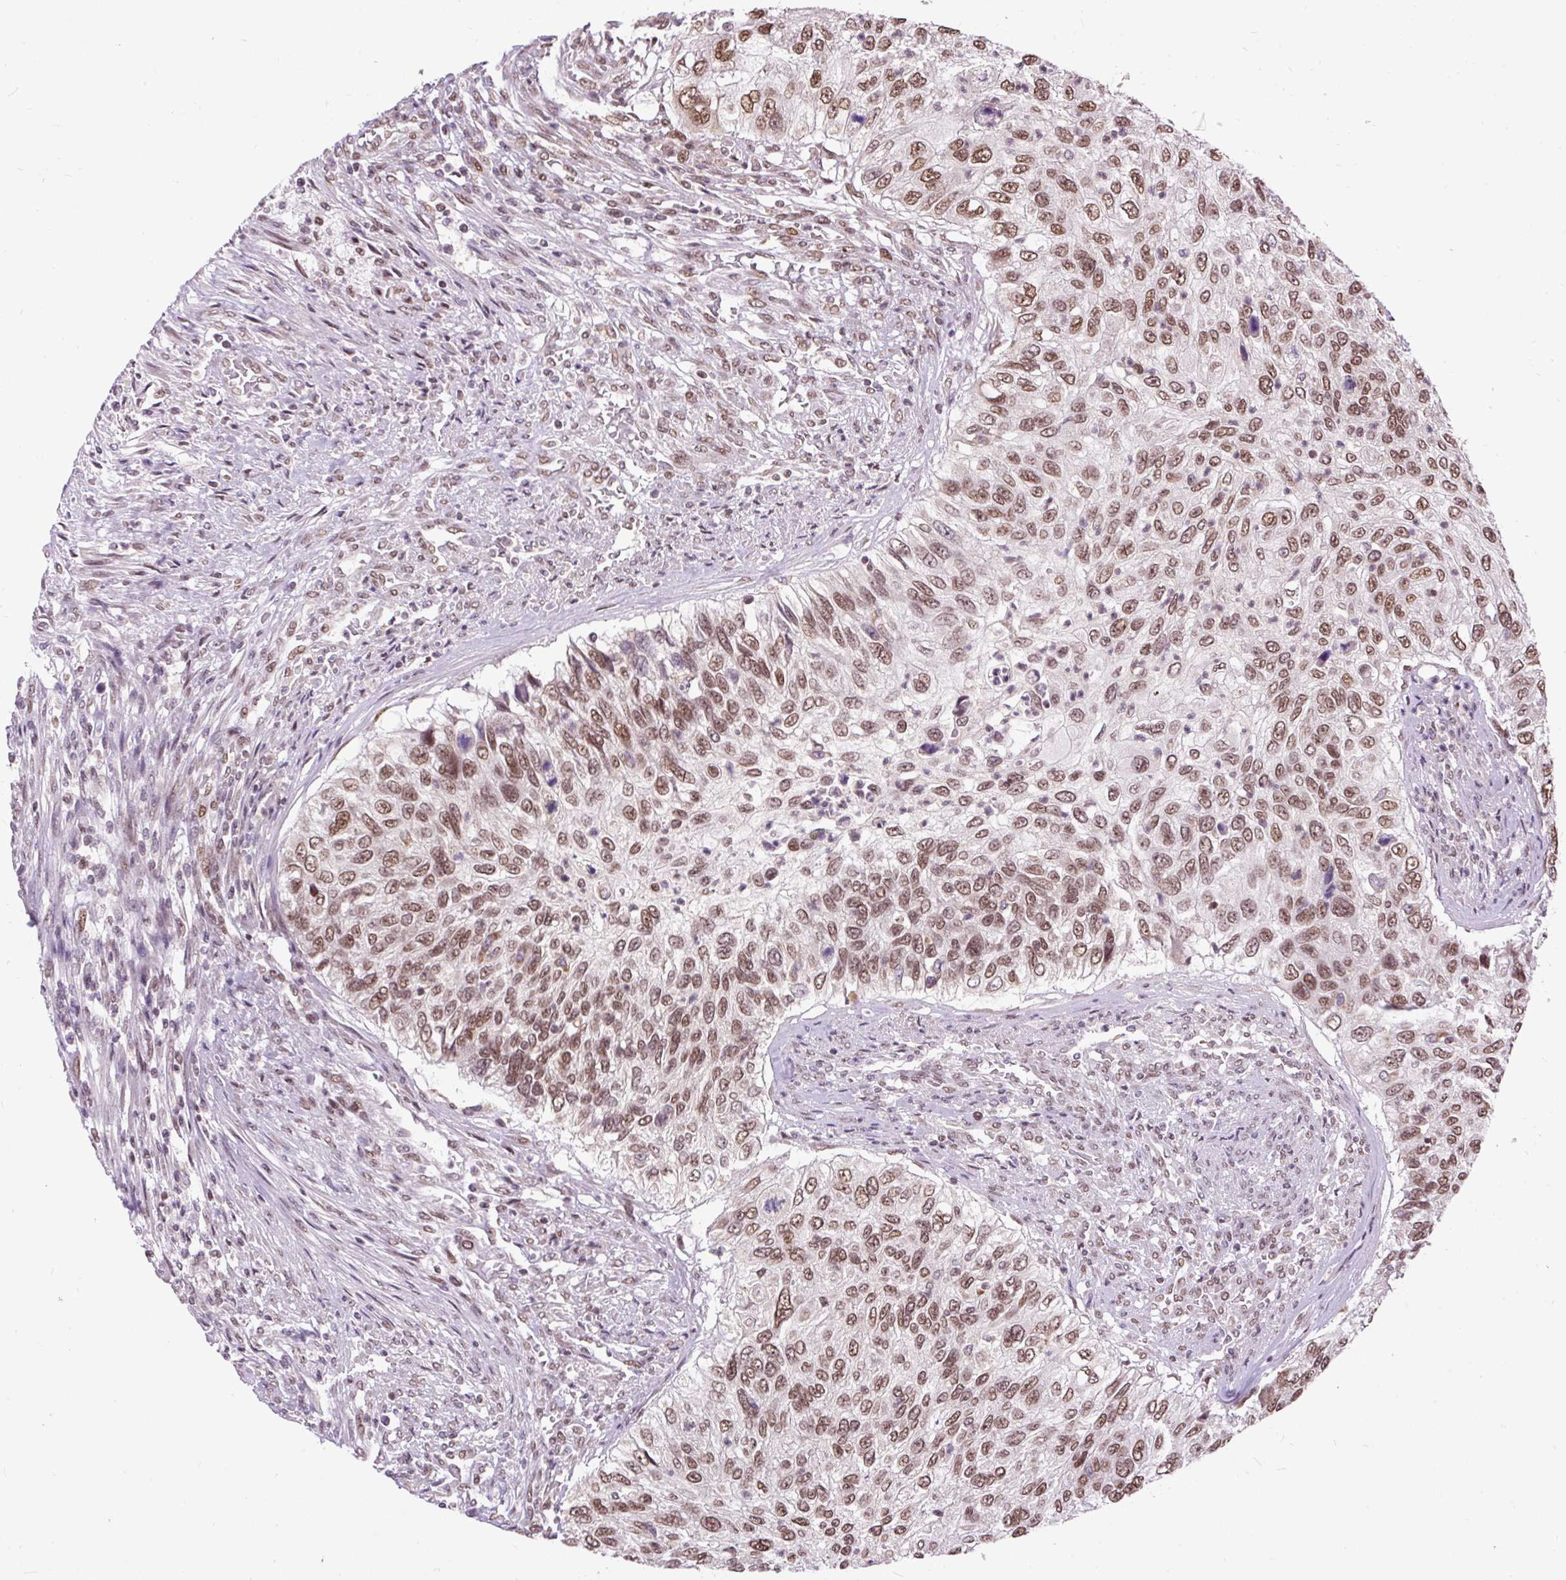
{"staining": {"intensity": "moderate", "quantity": ">75%", "location": "nuclear"}, "tissue": "urothelial cancer", "cell_type": "Tumor cells", "image_type": "cancer", "snomed": [{"axis": "morphology", "description": "Urothelial carcinoma, High grade"}, {"axis": "topography", "description": "Urinary bladder"}], "caption": "Immunohistochemical staining of urothelial cancer shows medium levels of moderate nuclear protein staining in approximately >75% of tumor cells.", "gene": "ZNF672", "patient": {"sex": "female", "age": 60}}